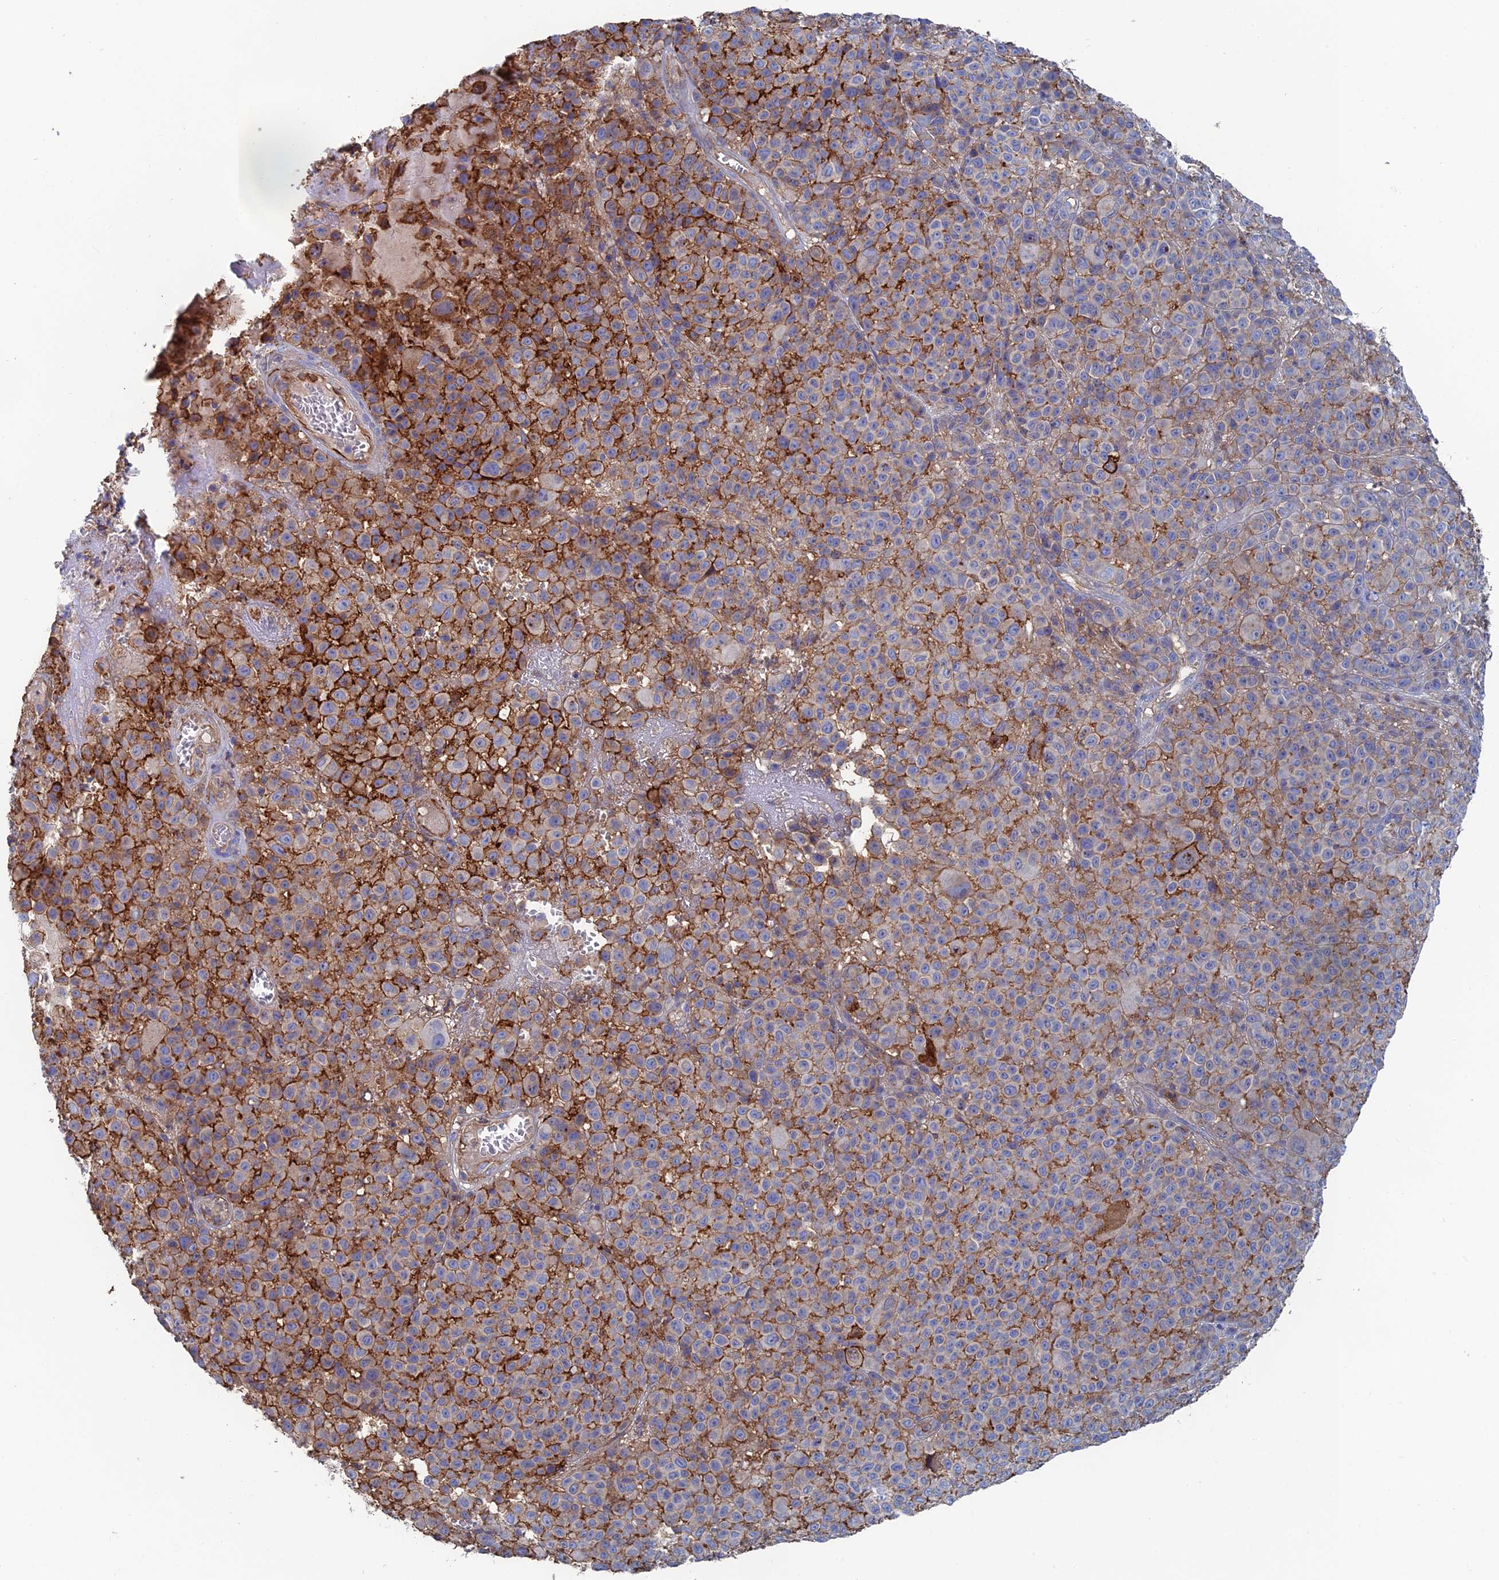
{"staining": {"intensity": "weak", "quantity": "<25%", "location": "cytoplasmic/membranous"}, "tissue": "melanoma", "cell_type": "Tumor cells", "image_type": "cancer", "snomed": [{"axis": "morphology", "description": "Malignant melanoma, NOS"}, {"axis": "topography", "description": "Skin"}], "caption": "Tumor cells are negative for protein expression in human malignant melanoma.", "gene": "SNX11", "patient": {"sex": "female", "age": 94}}